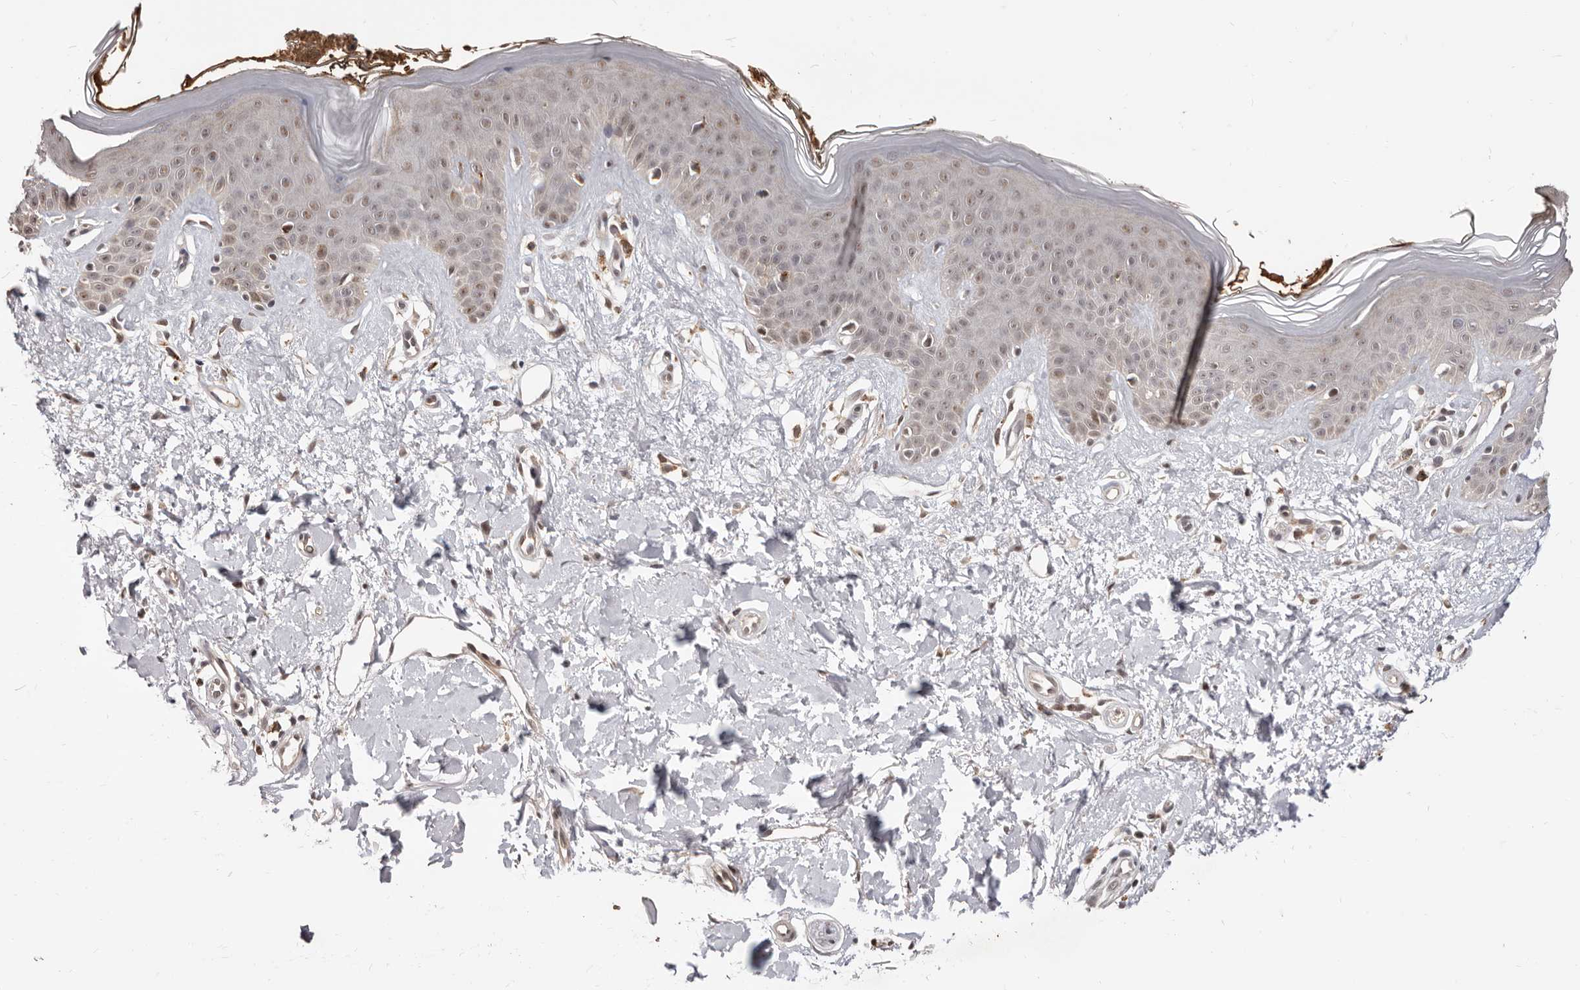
{"staining": {"intensity": "moderate", "quantity": ">75%", "location": "cytoplasmic/membranous"}, "tissue": "skin", "cell_type": "Fibroblasts", "image_type": "normal", "snomed": [{"axis": "morphology", "description": "Normal tissue, NOS"}, {"axis": "topography", "description": "Skin"}], "caption": "Immunohistochemistry of unremarkable skin shows medium levels of moderate cytoplasmic/membranous staining in approximately >75% of fibroblasts.", "gene": "NCOA3", "patient": {"sex": "female", "age": 64}}